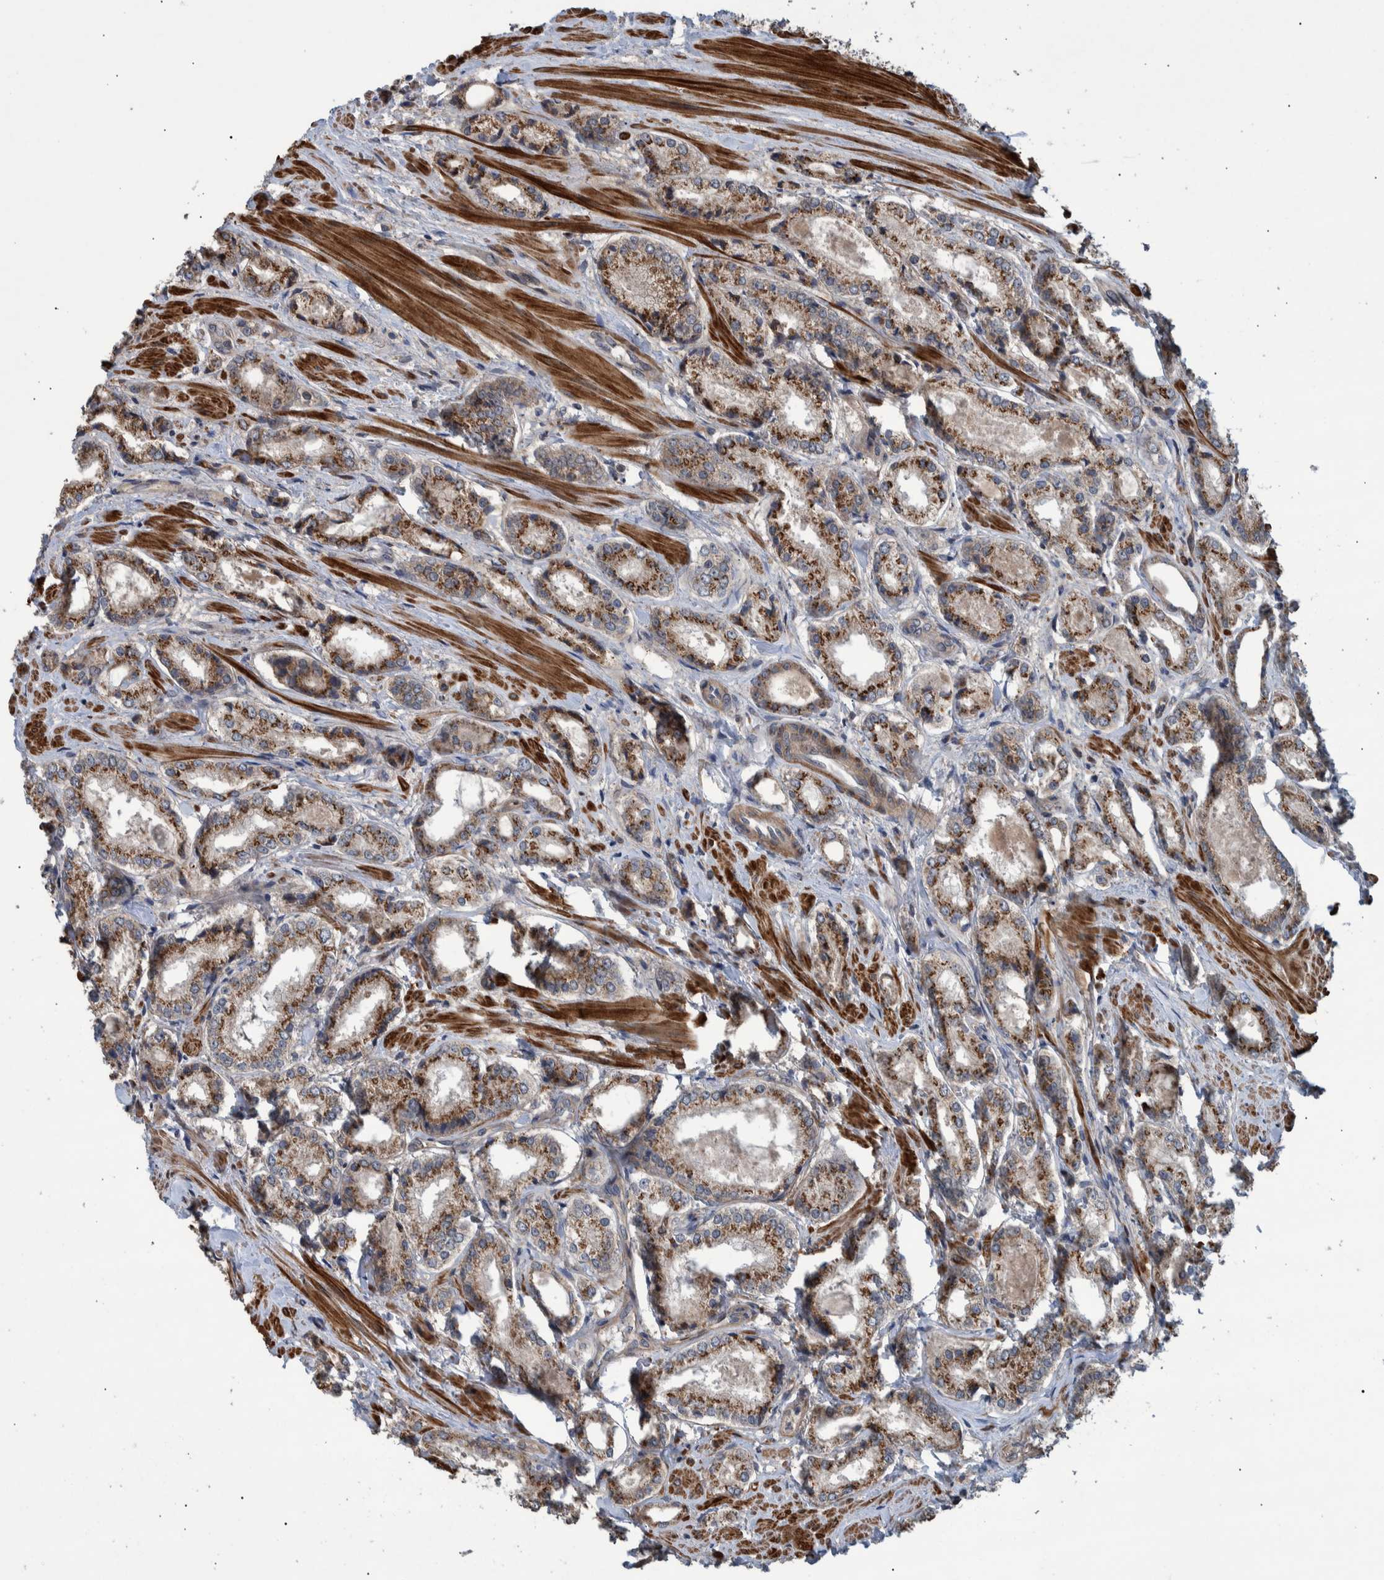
{"staining": {"intensity": "strong", "quantity": "25%-75%", "location": "cytoplasmic/membranous"}, "tissue": "prostate cancer", "cell_type": "Tumor cells", "image_type": "cancer", "snomed": [{"axis": "morphology", "description": "Adenocarcinoma, Low grade"}, {"axis": "topography", "description": "Prostate"}], "caption": "Immunohistochemistry histopathology image of prostate cancer stained for a protein (brown), which shows high levels of strong cytoplasmic/membranous expression in approximately 25%-75% of tumor cells.", "gene": "B3GNTL1", "patient": {"sex": "male", "age": 62}}